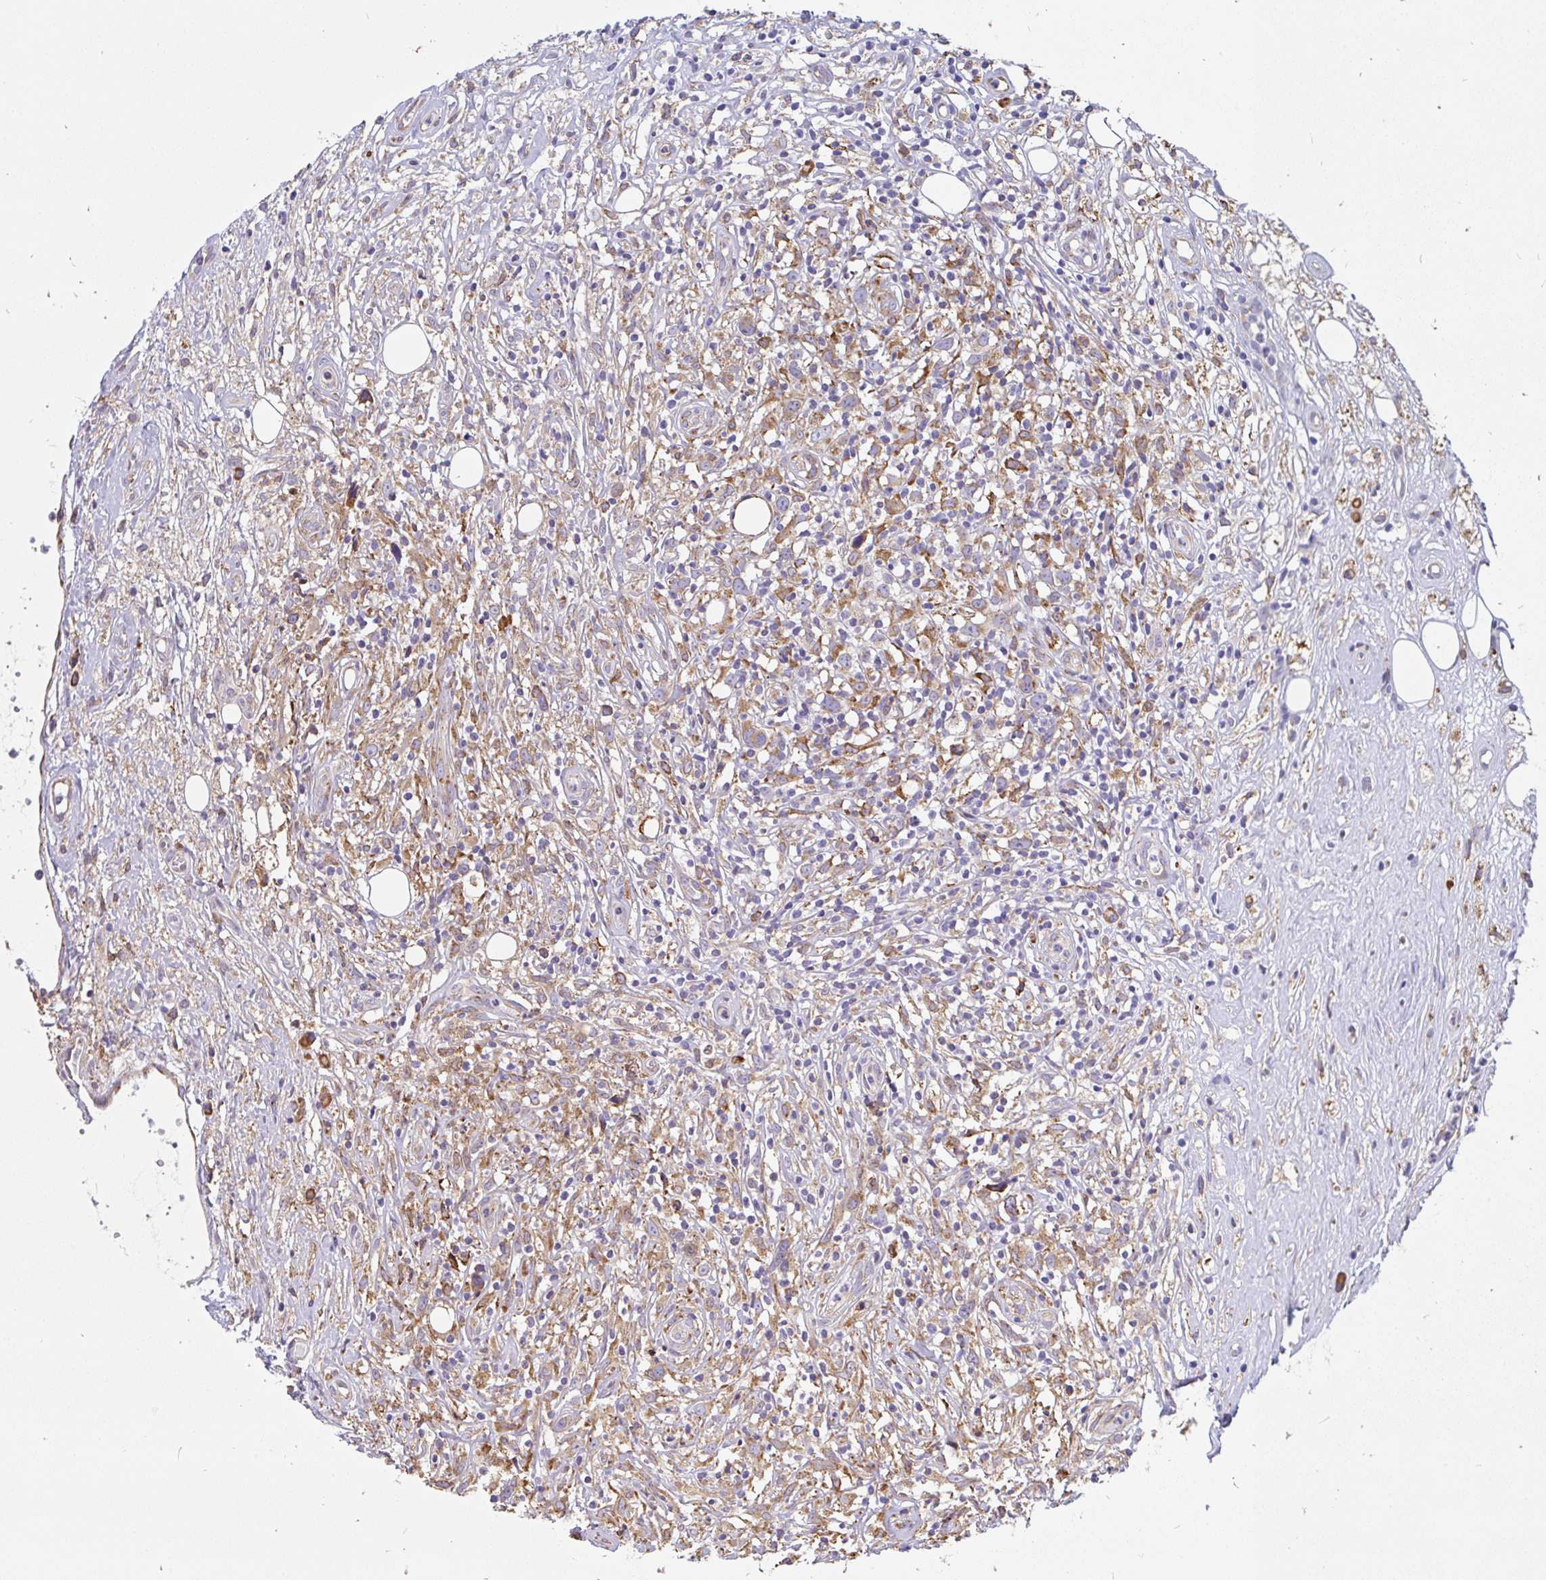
{"staining": {"intensity": "weak", "quantity": ">75%", "location": "cytoplasmic/membranous"}, "tissue": "lymphoma", "cell_type": "Tumor cells", "image_type": "cancer", "snomed": [{"axis": "morphology", "description": "Hodgkin's disease, NOS"}, {"axis": "topography", "description": "No Tissue"}], "caption": "Hodgkin's disease stained with a protein marker demonstrates weak staining in tumor cells.", "gene": "EML5", "patient": {"sex": "female", "age": 21}}